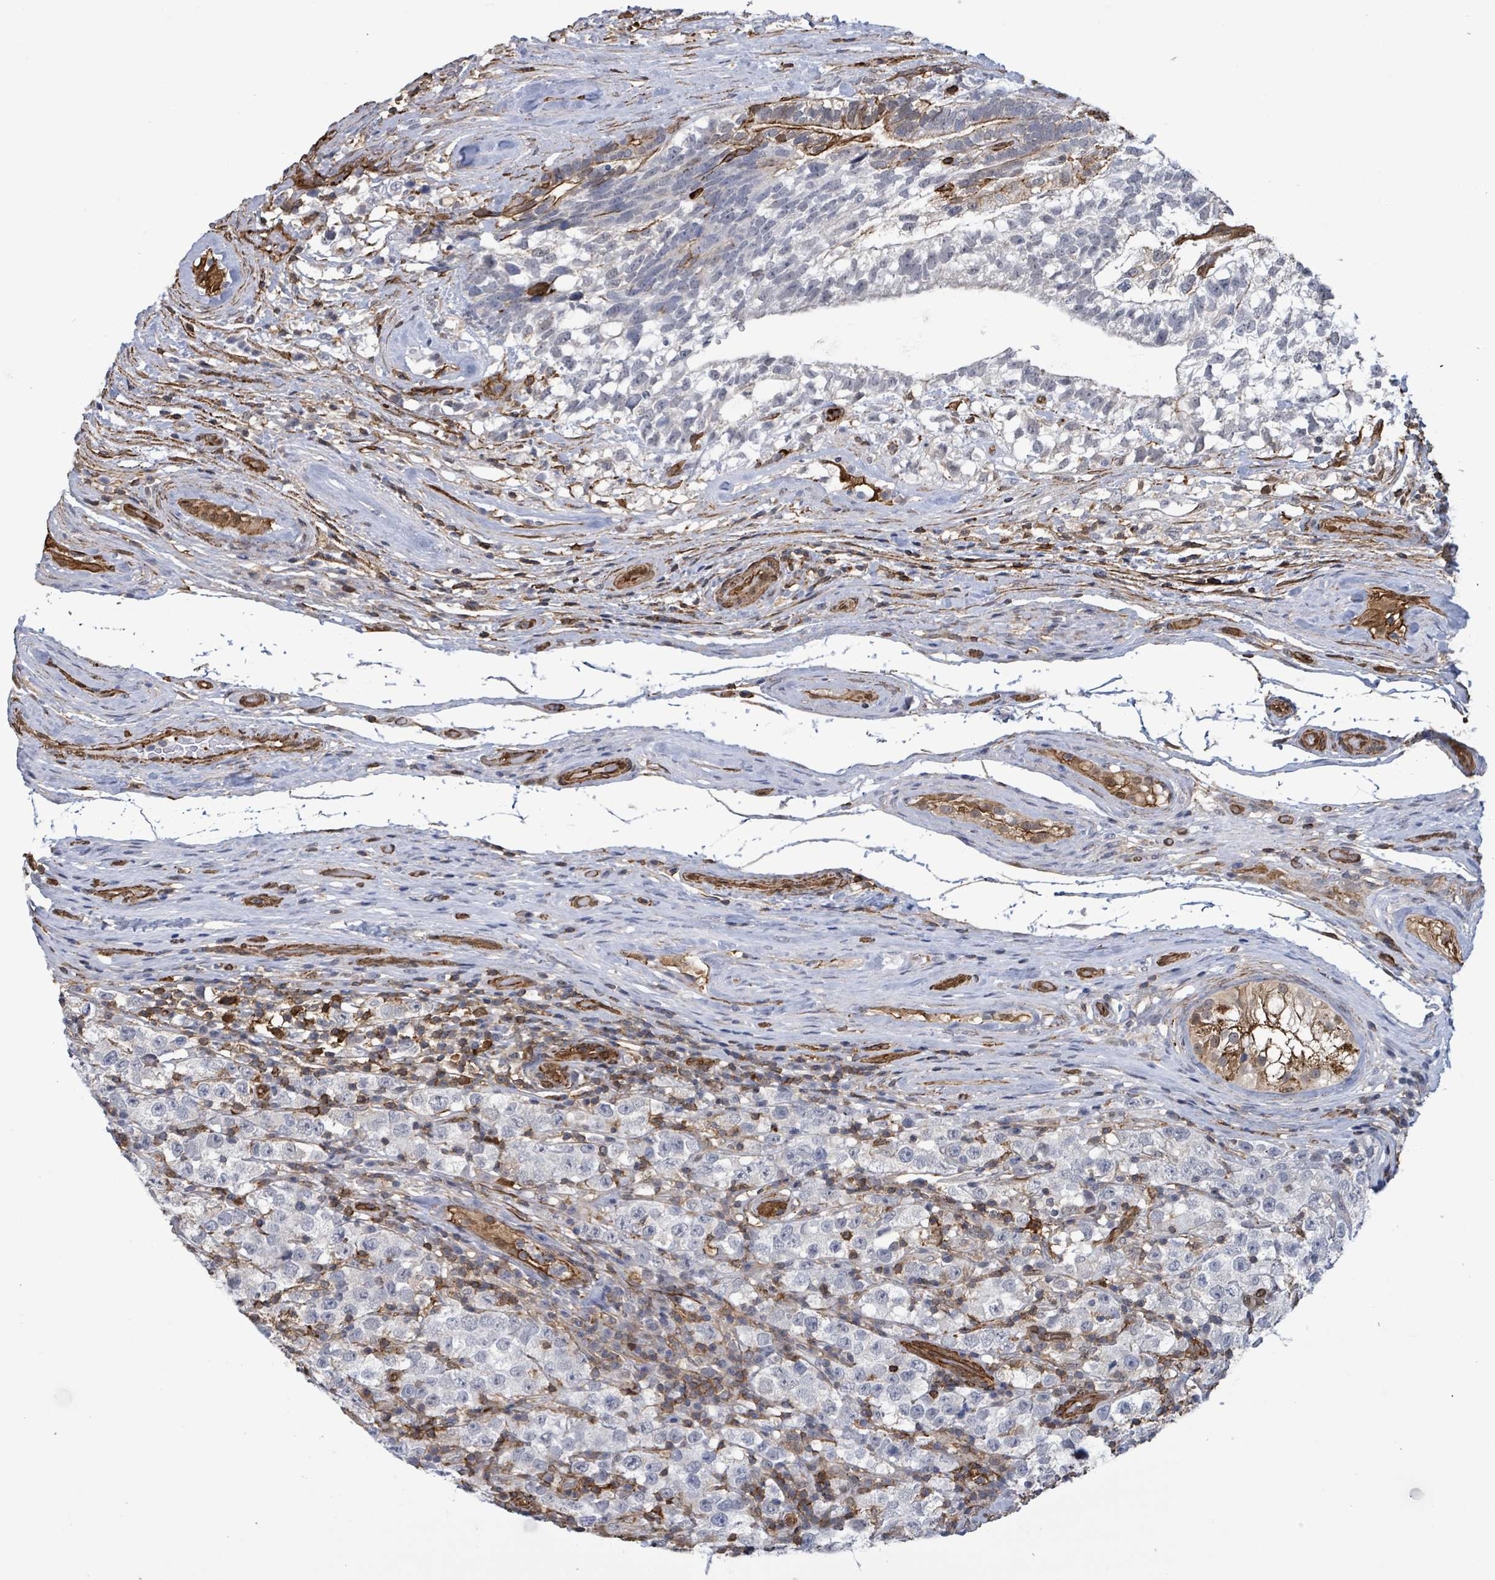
{"staining": {"intensity": "negative", "quantity": "none", "location": "none"}, "tissue": "testis cancer", "cell_type": "Tumor cells", "image_type": "cancer", "snomed": [{"axis": "morphology", "description": "Seminoma, NOS"}, {"axis": "morphology", "description": "Carcinoma, Embryonal, NOS"}, {"axis": "topography", "description": "Testis"}], "caption": "Tumor cells show no significant protein staining in testis cancer.", "gene": "PRKRIP1", "patient": {"sex": "male", "age": 41}}